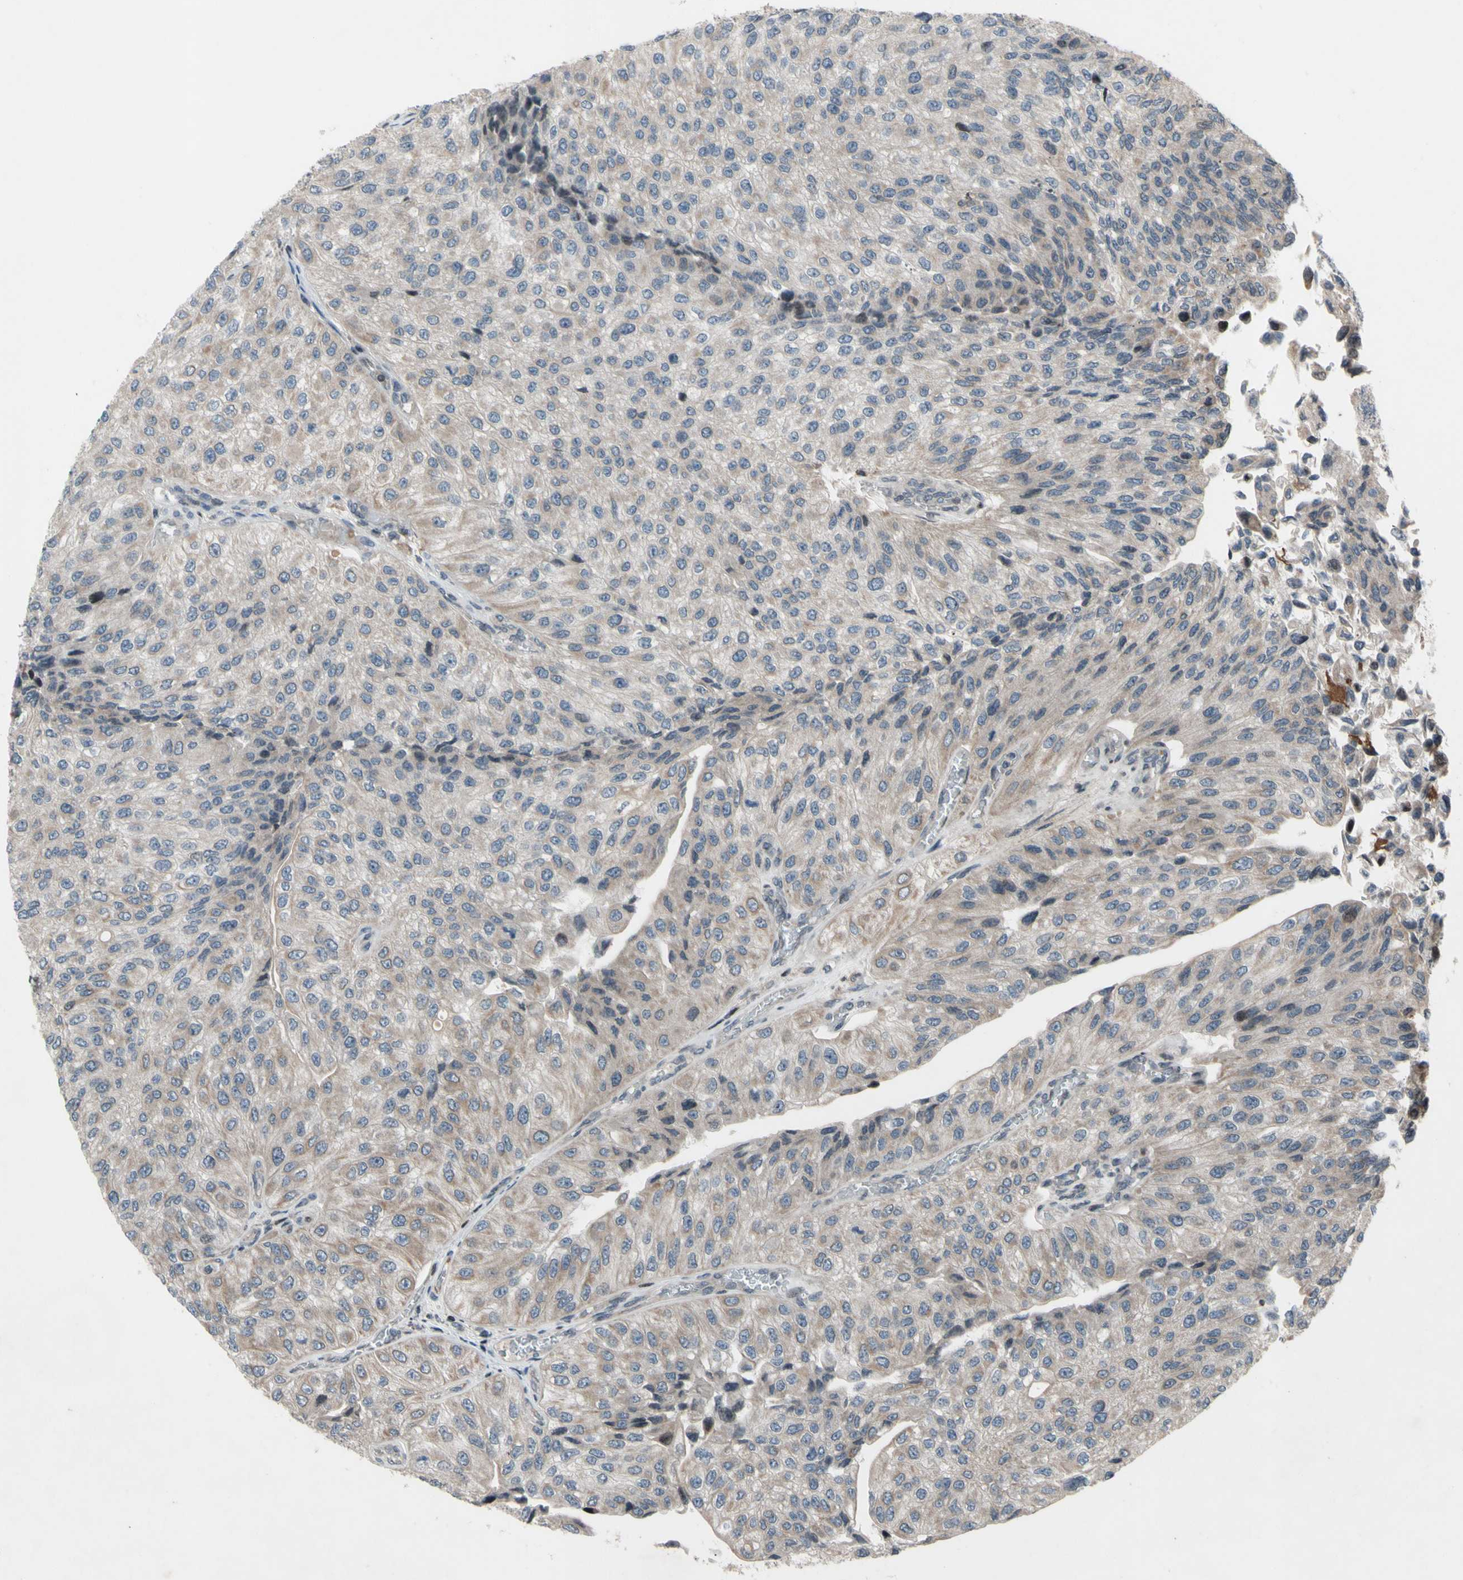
{"staining": {"intensity": "negative", "quantity": "none", "location": "none"}, "tissue": "urothelial cancer", "cell_type": "Tumor cells", "image_type": "cancer", "snomed": [{"axis": "morphology", "description": "Urothelial carcinoma, High grade"}, {"axis": "topography", "description": "Kidney"}, {"axis": "topography", "description": "Urinary bladder"}], "caption": "This is an immunohistochemistry (IHC) micrograph of high-grade urothelial carcinoma. There is no expression in tumor cells.", "gene": "XPO1", "patient": {"sex": "male", "age": 77}}